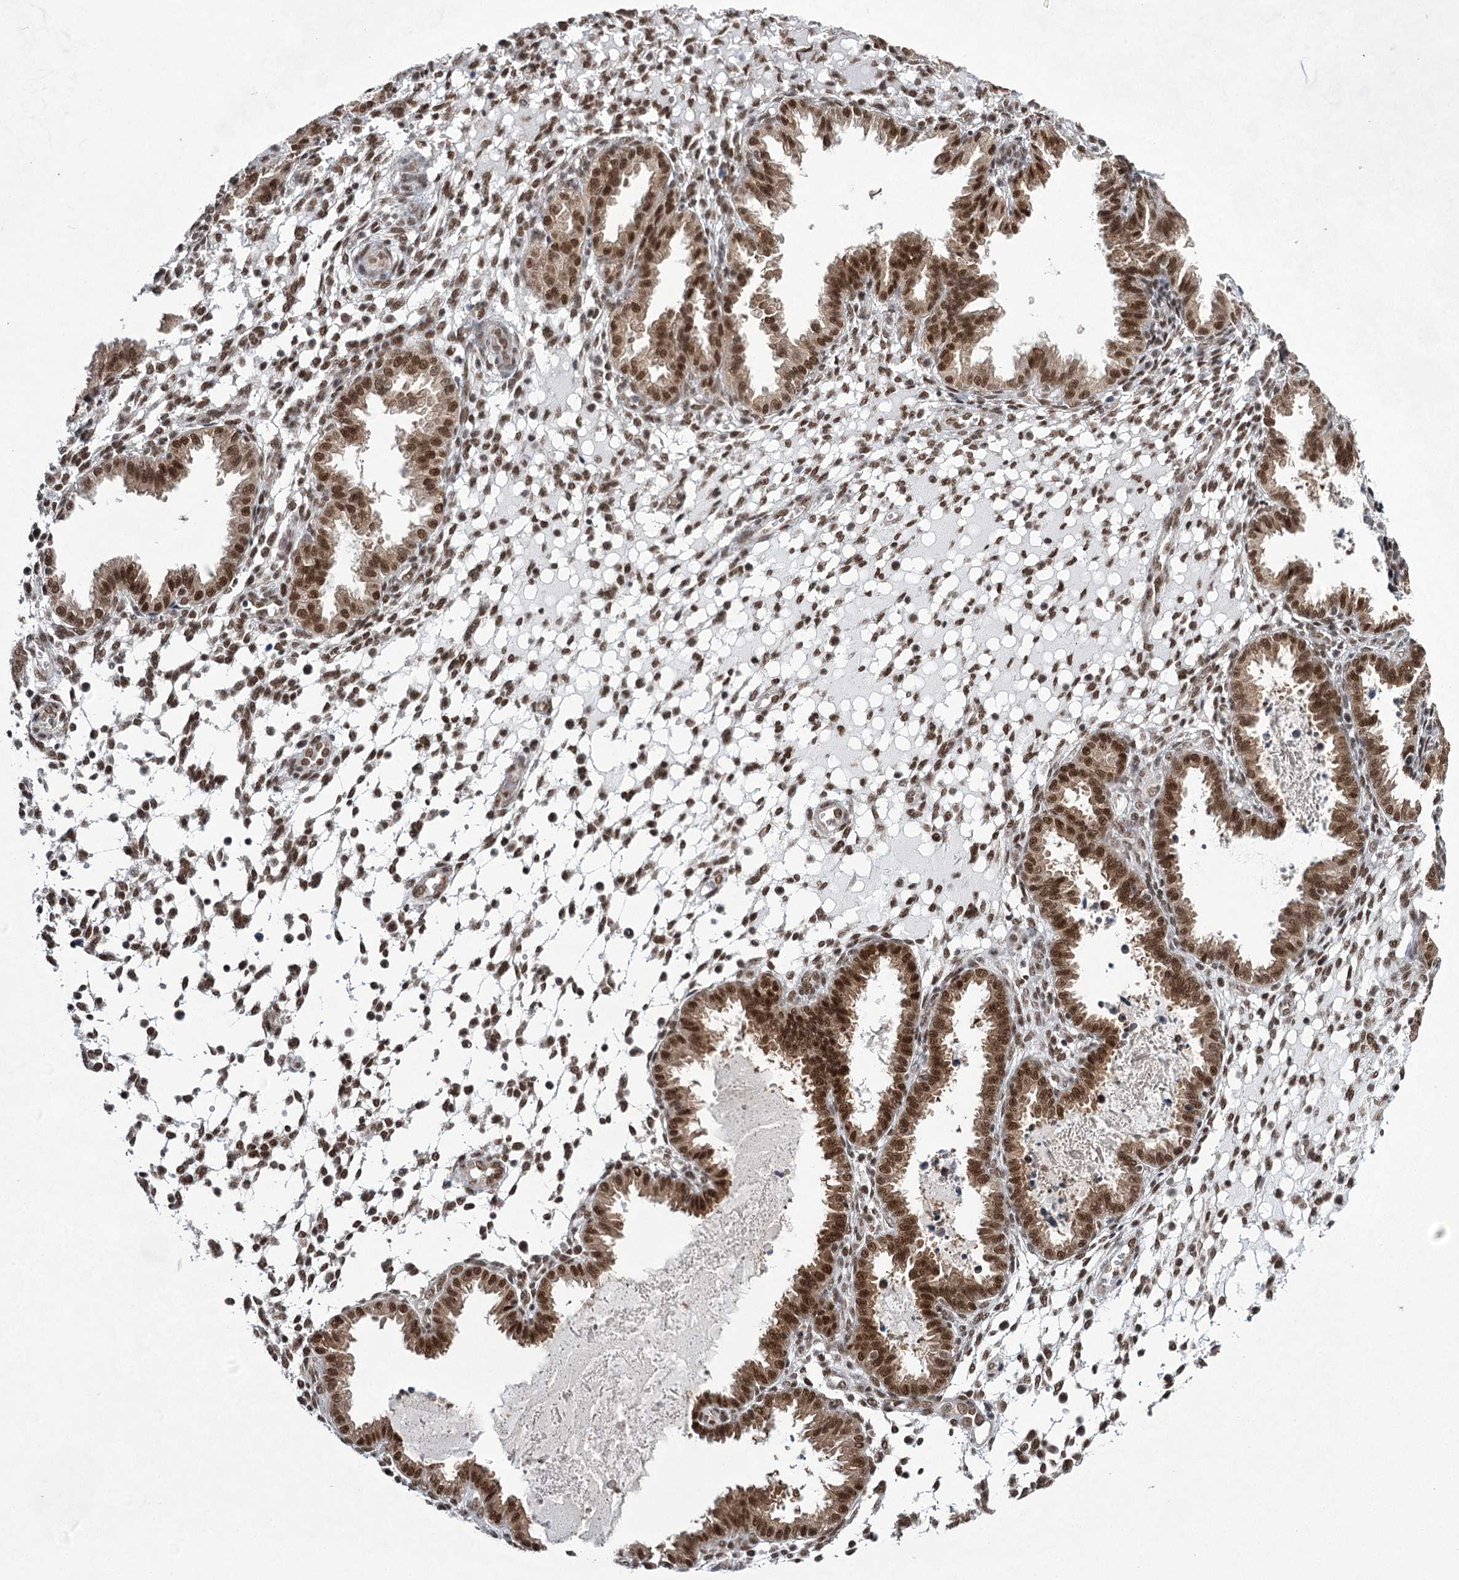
{"staining": {"intensity": "moderate", "quantity": ">75%", "location": "nuclear"}, "tissue": "endometrium", "cell_type": "Cells in endometrial stroma", "image_type": "normal", "snomed": [{"axis": "morphology", "description": "Normal tissue, NOS"}, {"axis": "topography", "description": "Endometrium"}], "caption": "Protein expression analysis of benign endometrium displays moderate nuclear expression in approximately >75% of cells in endometrial stroma.", "gene": "ZCCHC8", "patient": {"sex": "female", "age": 33}}